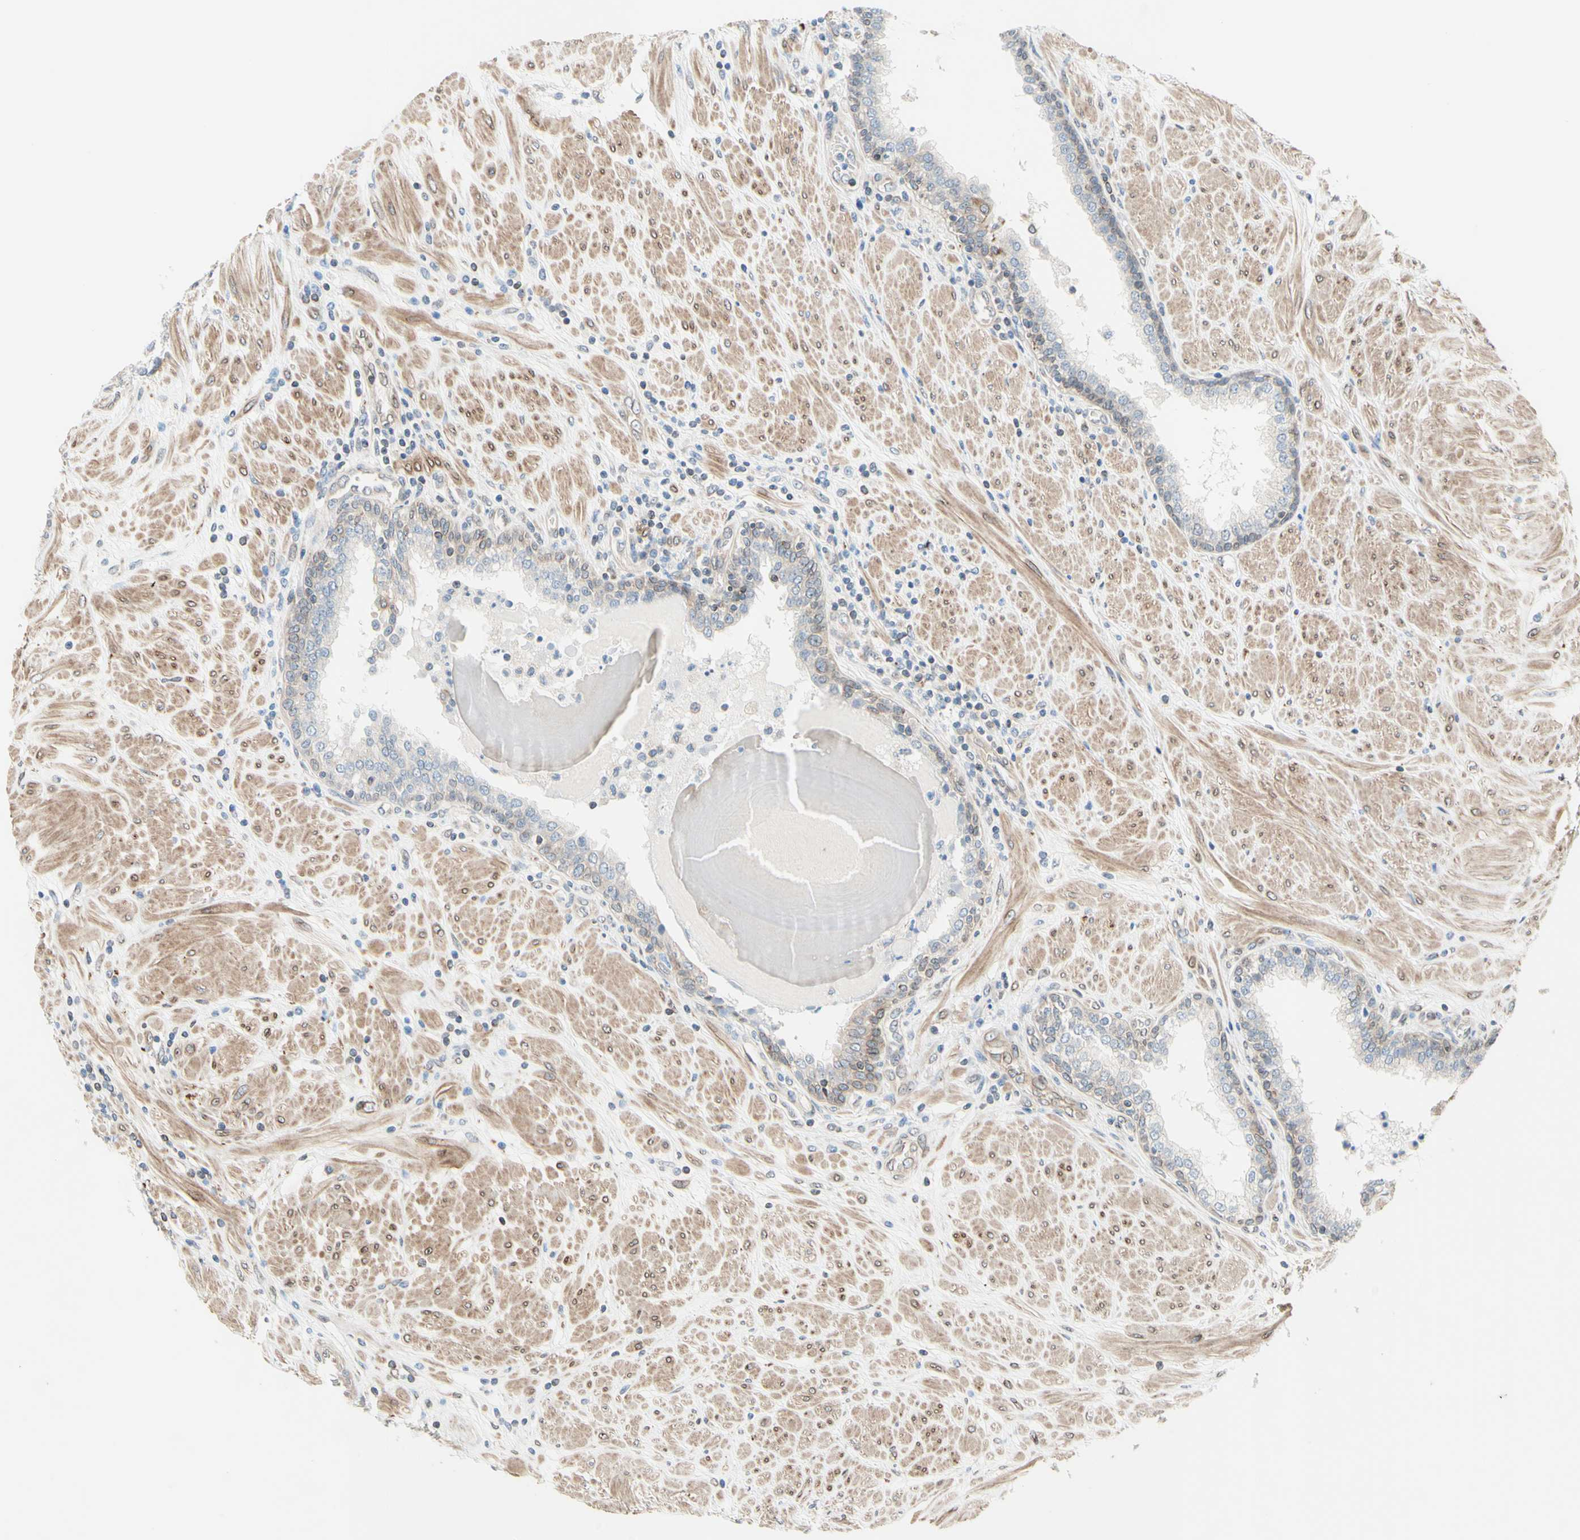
{"staining": {"intensity": "weak", "quantity": "<25%", "location": "cytoplasmic/membranous"}, "tissue": "prostate", "cell_type": "Glandular cells", "image_type": "normal", "snomed": [{"axis": "morphology", "description": "Normal tissue, NOS"}, {"axis": "topography", "description": "Prostate"}], "caption": "Immunohistochemistry (IHC) histopathology image of benign prostate stained for a protein (brown), which displays no expression in glandular cells.", "gene": "TRAF2", "patient": {"sex": "male", "age": 51}}